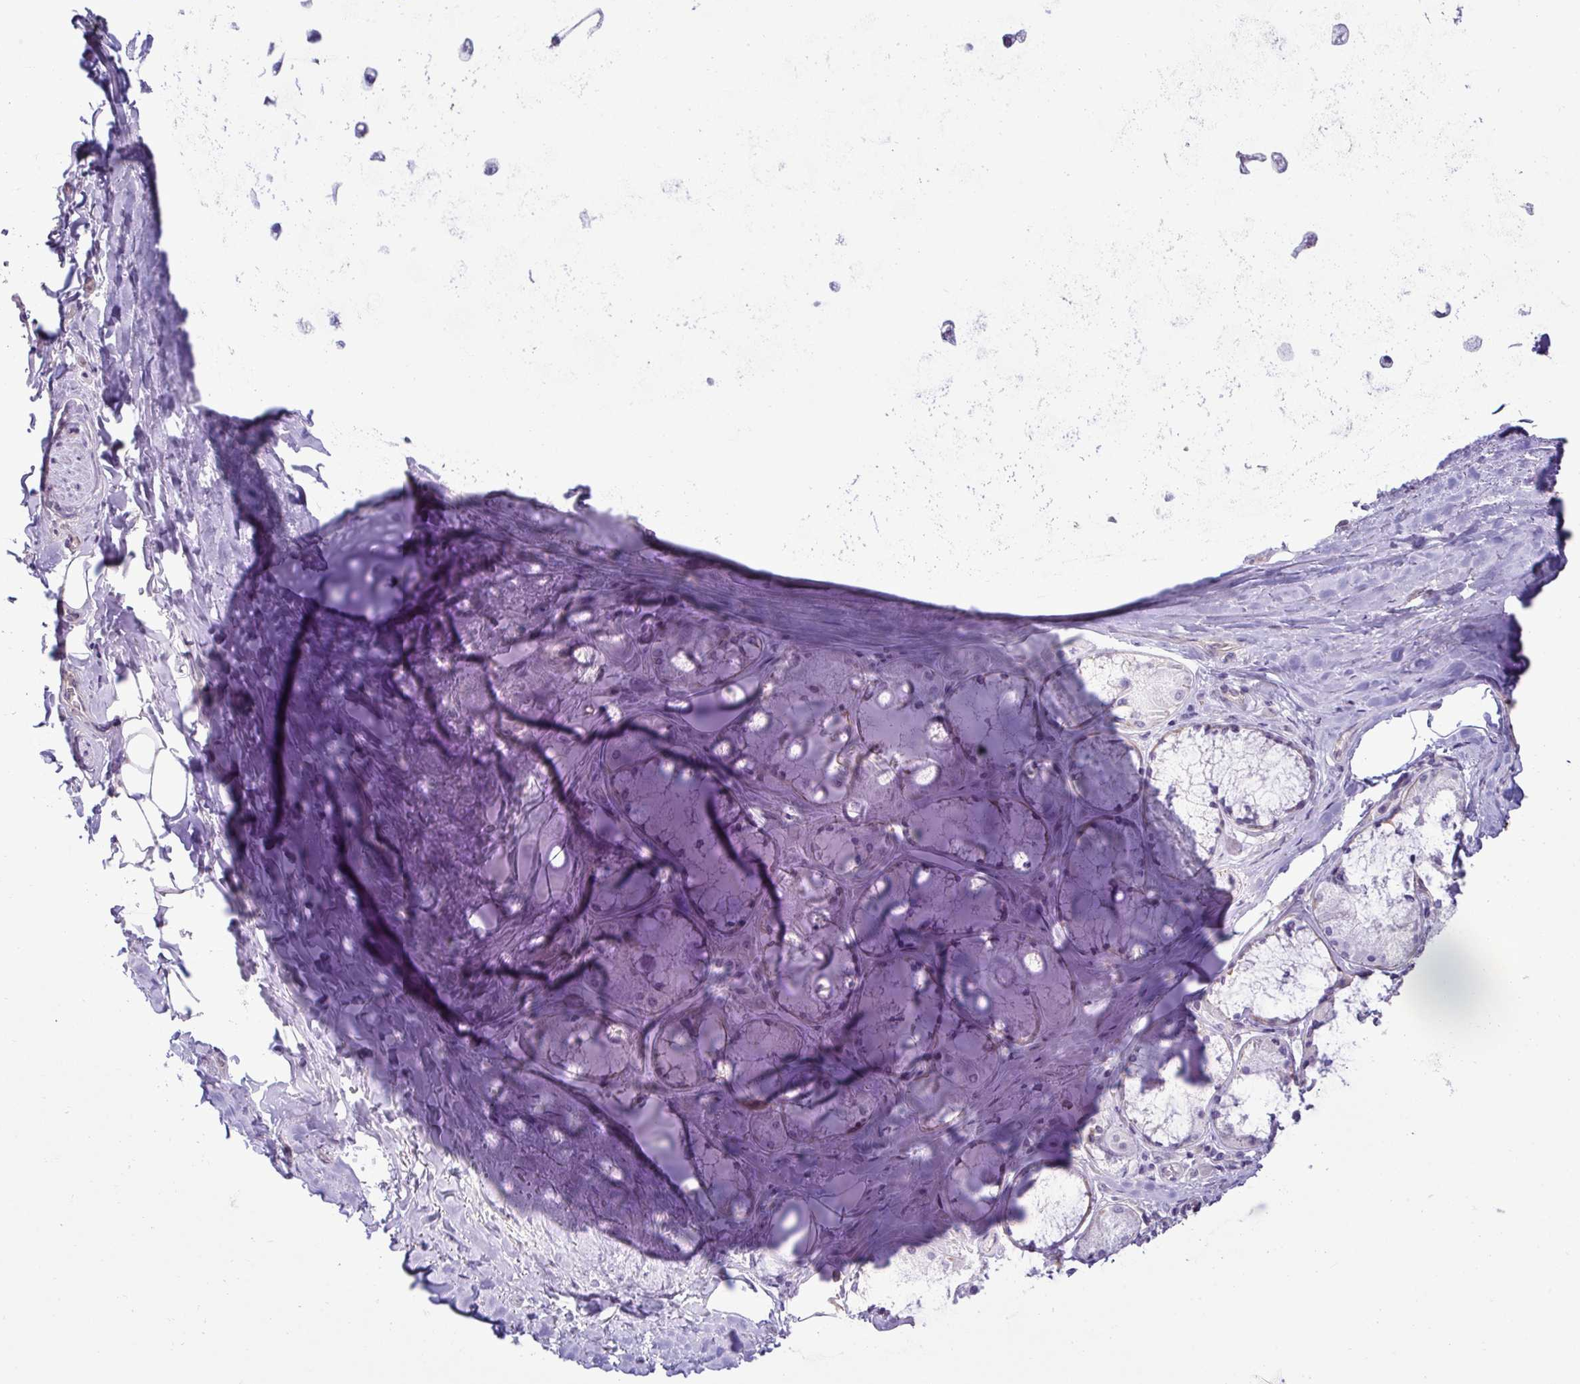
{"staining": {"intensity": "negative", "quantity": "none", "location": "none"}, "tissue": "adipose tissue", "cell_type": "Adipocytes", "image_type": "normal", "snomed": [{"axis": "morphology", "description": "Normal tissue, NOS"}, {"axis": "topography", "description": "Cartilage tissue"}, {"axis": "topography", "description": "Bronchus"}], "caption": "High magnification brightfield microscopy of normal adipose tissue stained with DAB (3,3'-diaminobenzidine) (brown) and counterstained with hematoxylin (blue): adipocytes show no significant staining. Brightfield microscopy of IHC stained with DAB (3,3'-diaminobenzidine) (brown) and hematoxylin (blue), captured at high magnification.", "gene": "SLC30A3", "patient": {"sex": "male", "age": 64}}